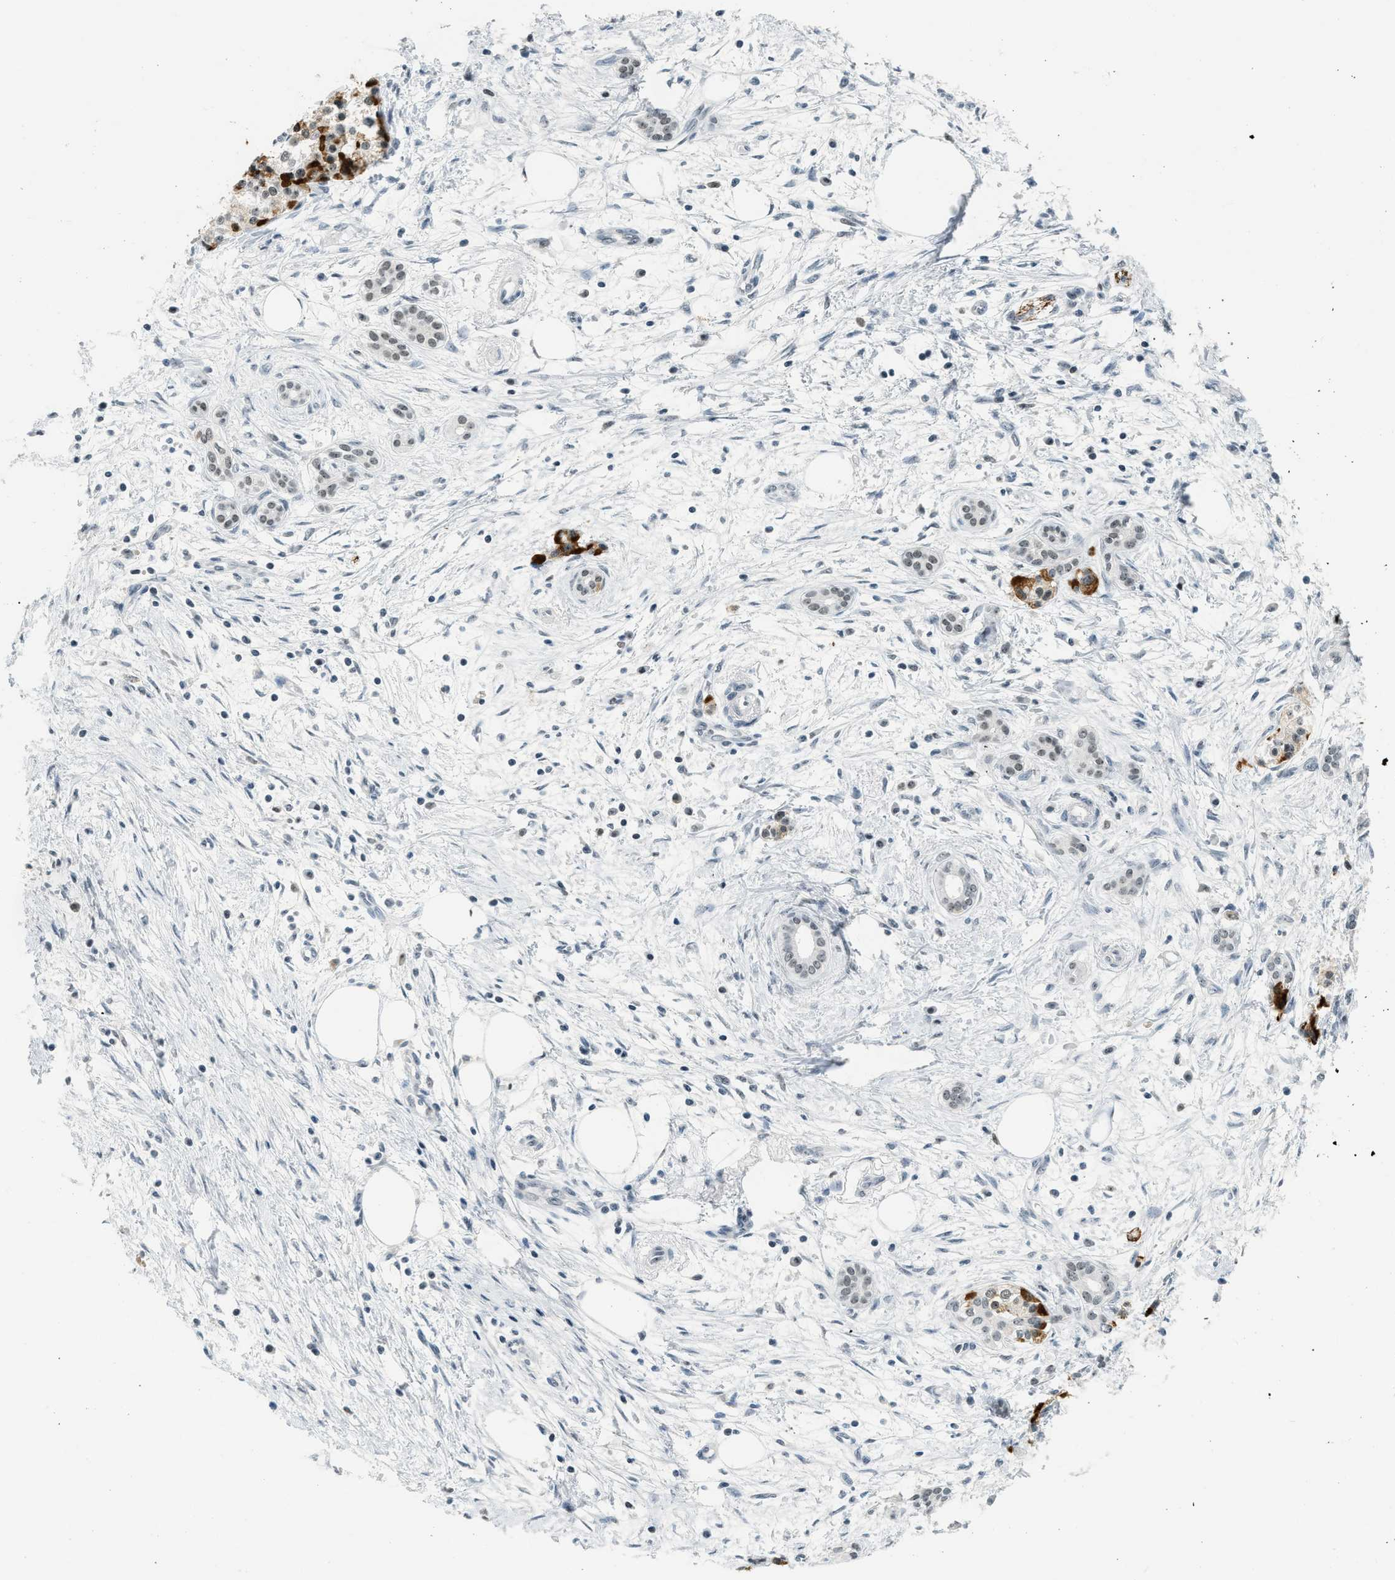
{"staining": {"intensity": "weak", "quantity": "<25%", "location": "nuclear"}, "tissue": "pancreatic cancer", "cell_type": "Tumor cells", "image_type": "cancer", "snomed": [{"axis": "morphology", "description": "Adenocarcinoma, NOS"}, {"axis": "topography", "description": "Pancreas"}], "caption": "Tumor cells are negative for protein expression in human pancreatic cancer (adenocarcinoma). (IHC, brightfield microscopy, high magnification).", "gene": "URB1", "patient": {"sex": "female", "age": 70}}